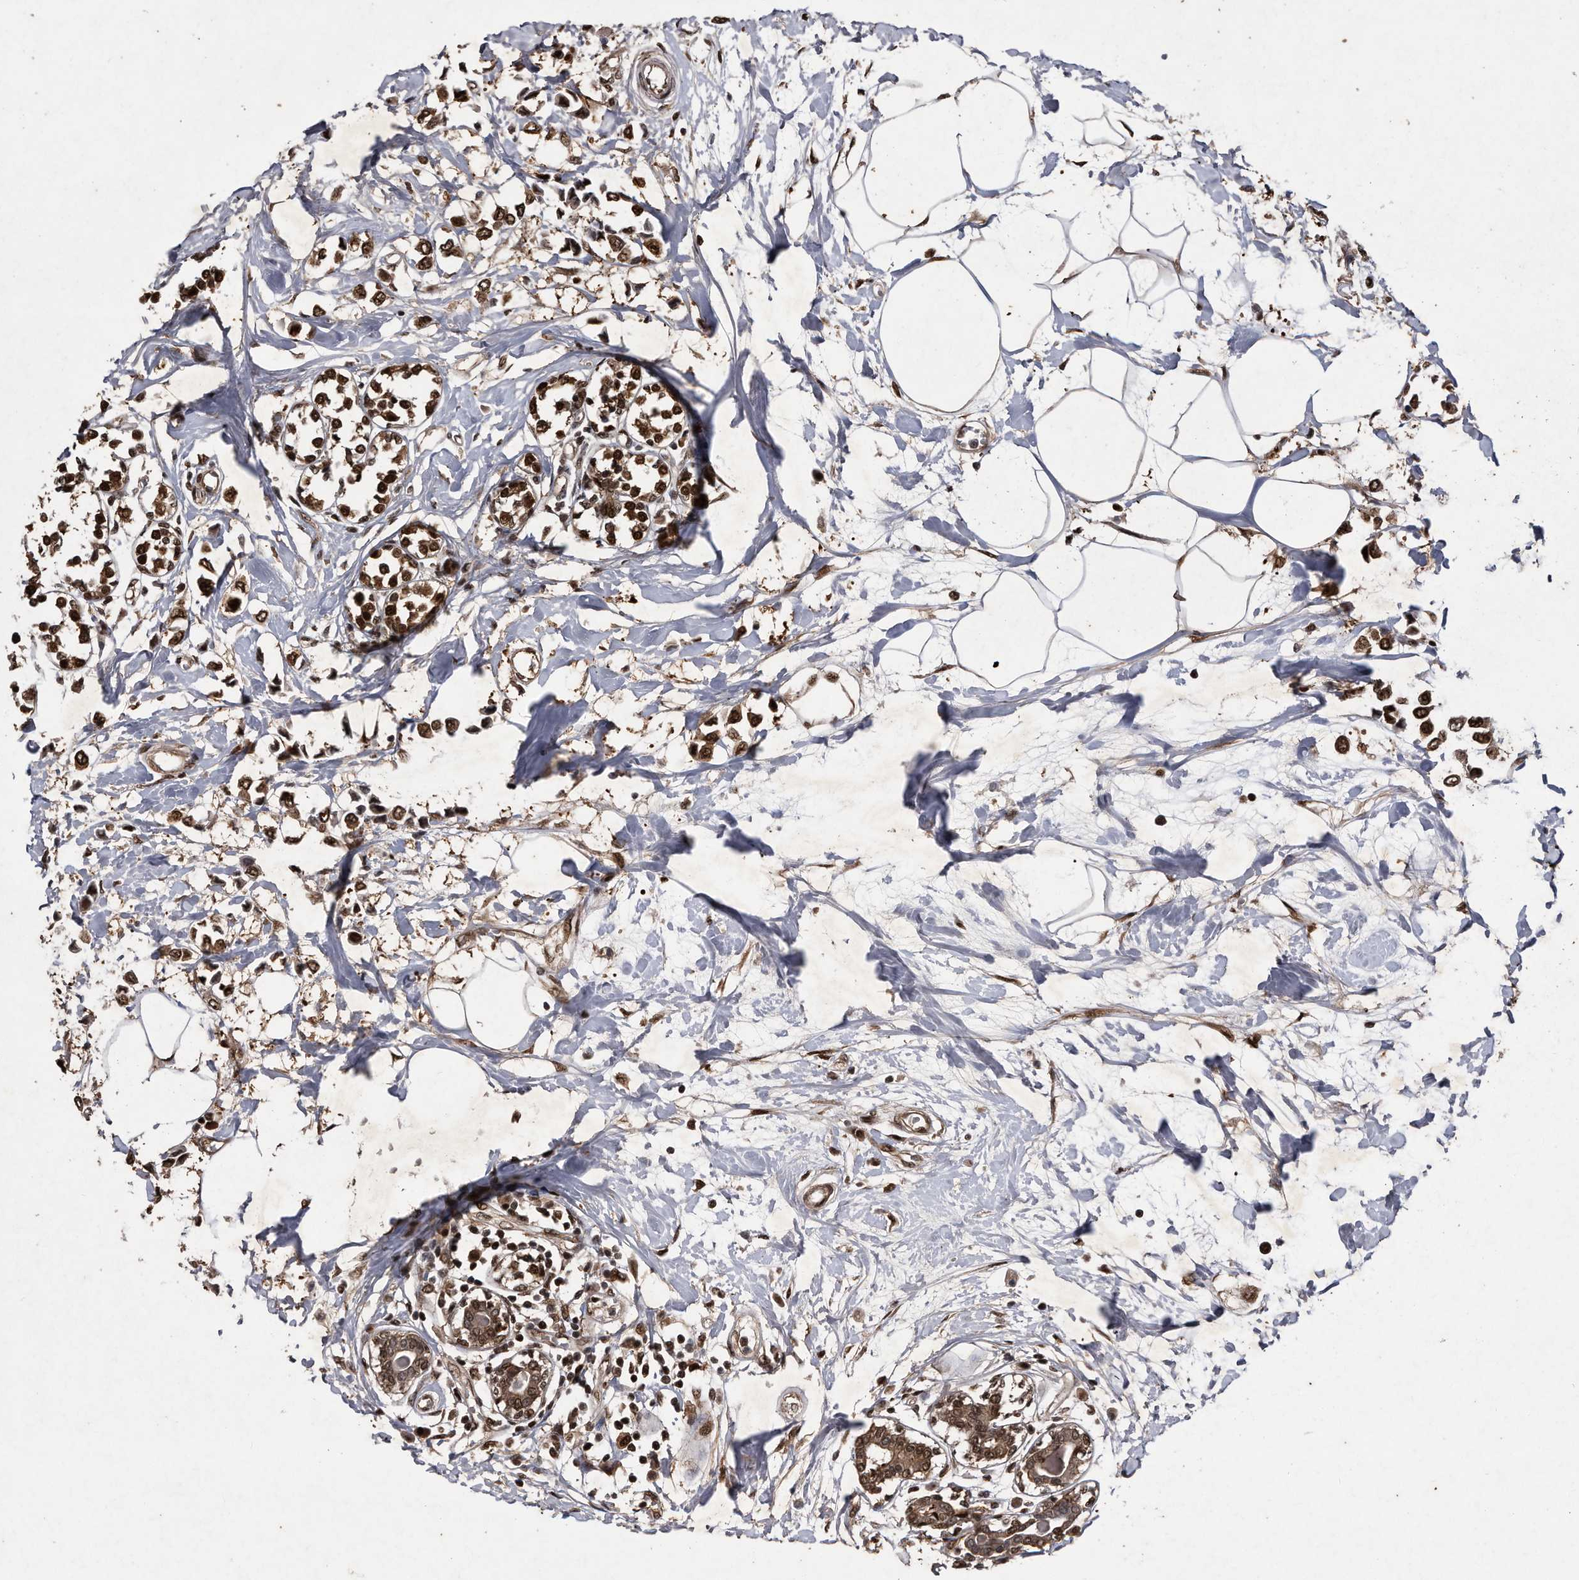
{"staining": {"intensity": "strong", "quantity": ">75%", "location": "cytoplasmic/membranous,nuclear"}, "tissue": "breast cancer", "cell_type": "Tumor cells", "image_type": "cancer", "snomed": [{"axis": "morphology", "description": "Lobular carcinoma"}, {"axis": "topography", "description": "Breast"}], "caption": "This micrograph displays IHC staining of breast cancer (lobular carcinoma), with high strong cytoplasmic/membranous and nuclear staining in approximately >75% of tumor cells.", "gene": "RAD23B", "patient": {"sex": "female", "age": 51}}